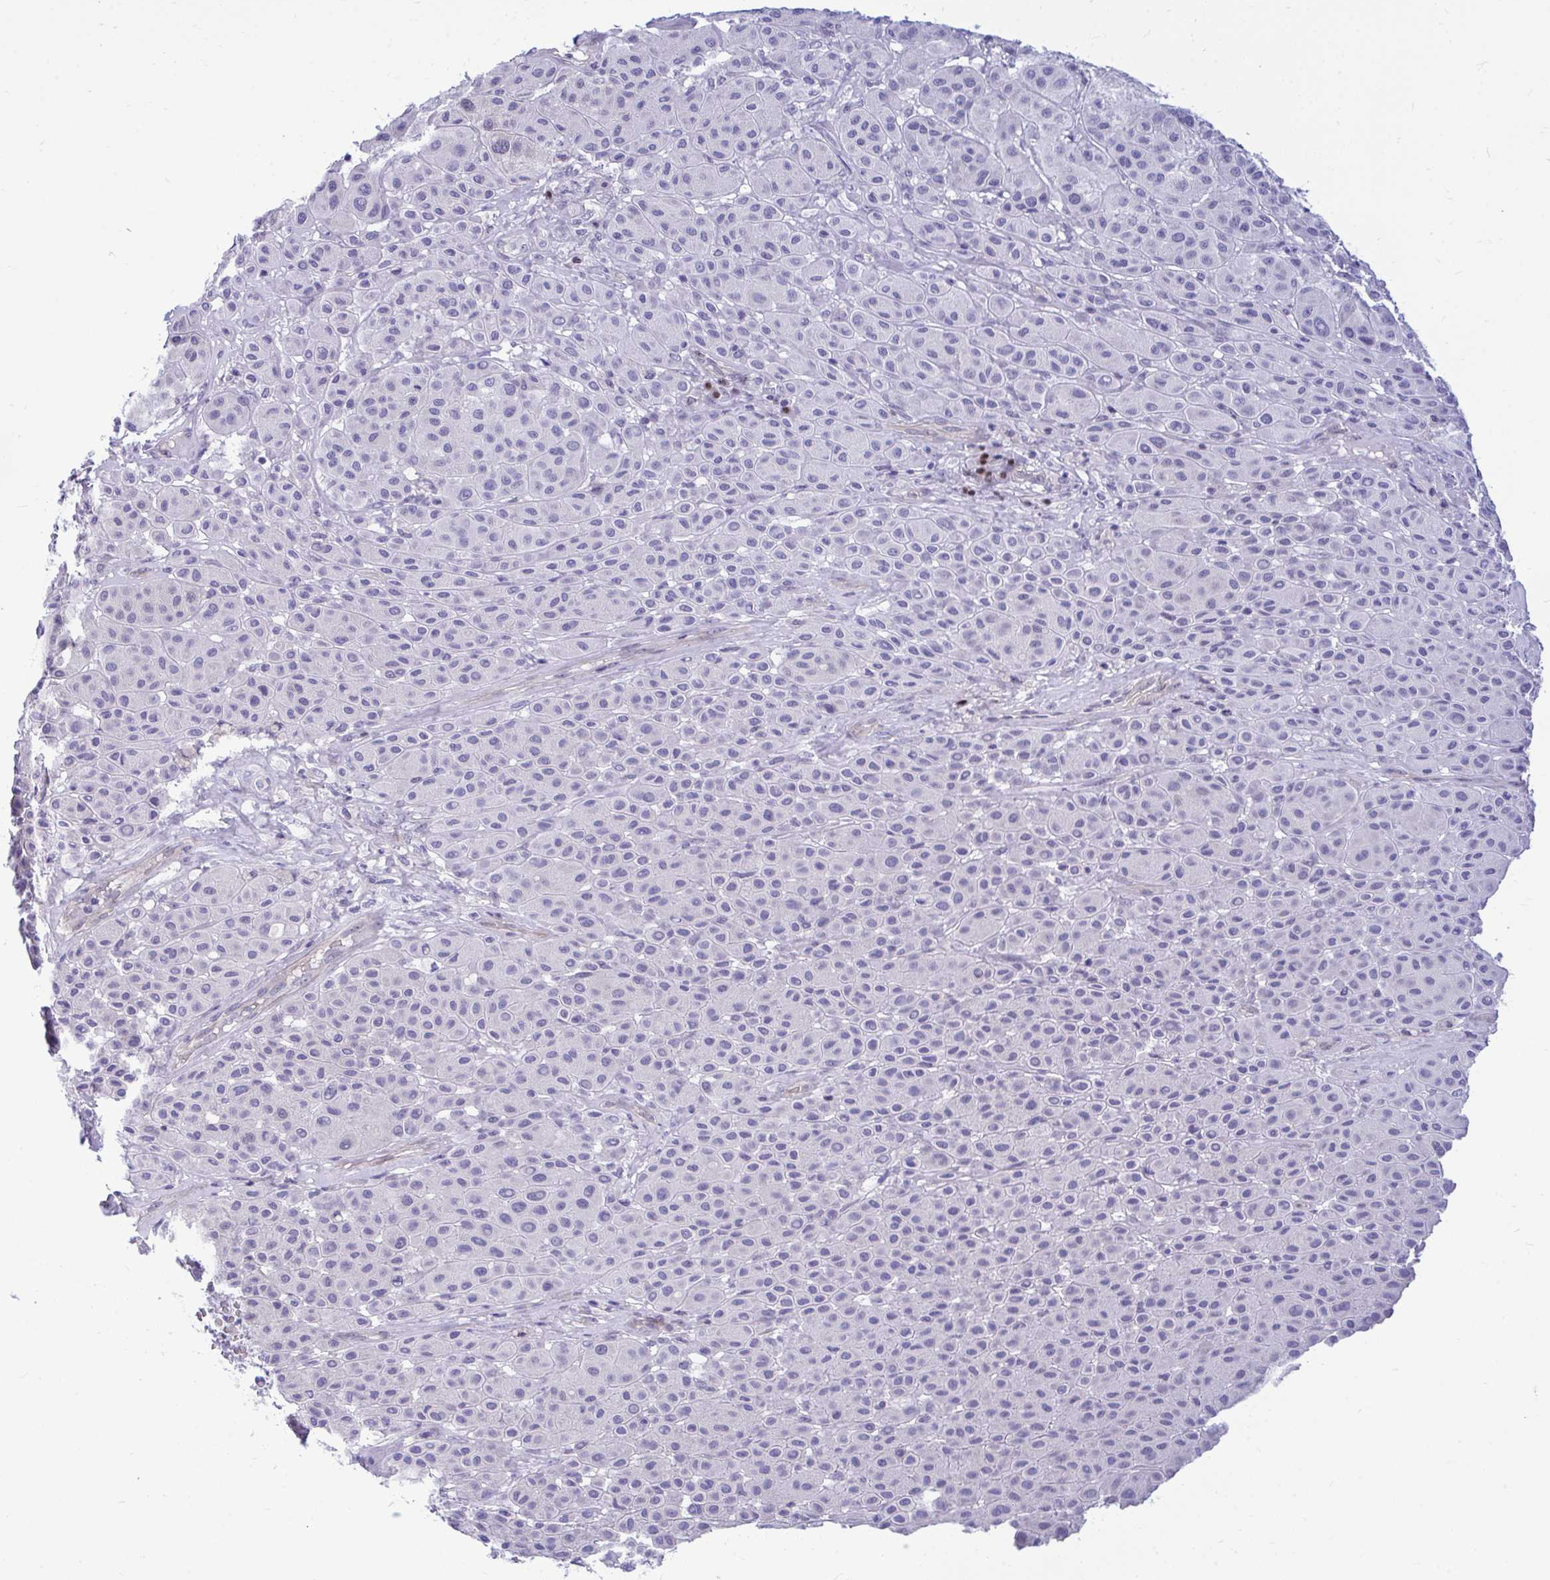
{"staining": {"intensity": "negative", "quantity": "none", "location": "none"}, "tissue": "melanoma", "cell_type": "Tumor cells", "image_type": "cancer", "snomed": [{"axis": "morphology", "description": "Malignant melanoma, Metastatic site"}, {"axis": "topography", "description": "Smooth muscle"}], "caption": "Histopathology image shows no significant protein positivity in tumor cells of melanoma. (DAB (3,3'-diaminobenzidine) IHC with hematoxylin counter stain).", "gene": "SLC25A51", "patient": {"sex": "male", "age": 41}}